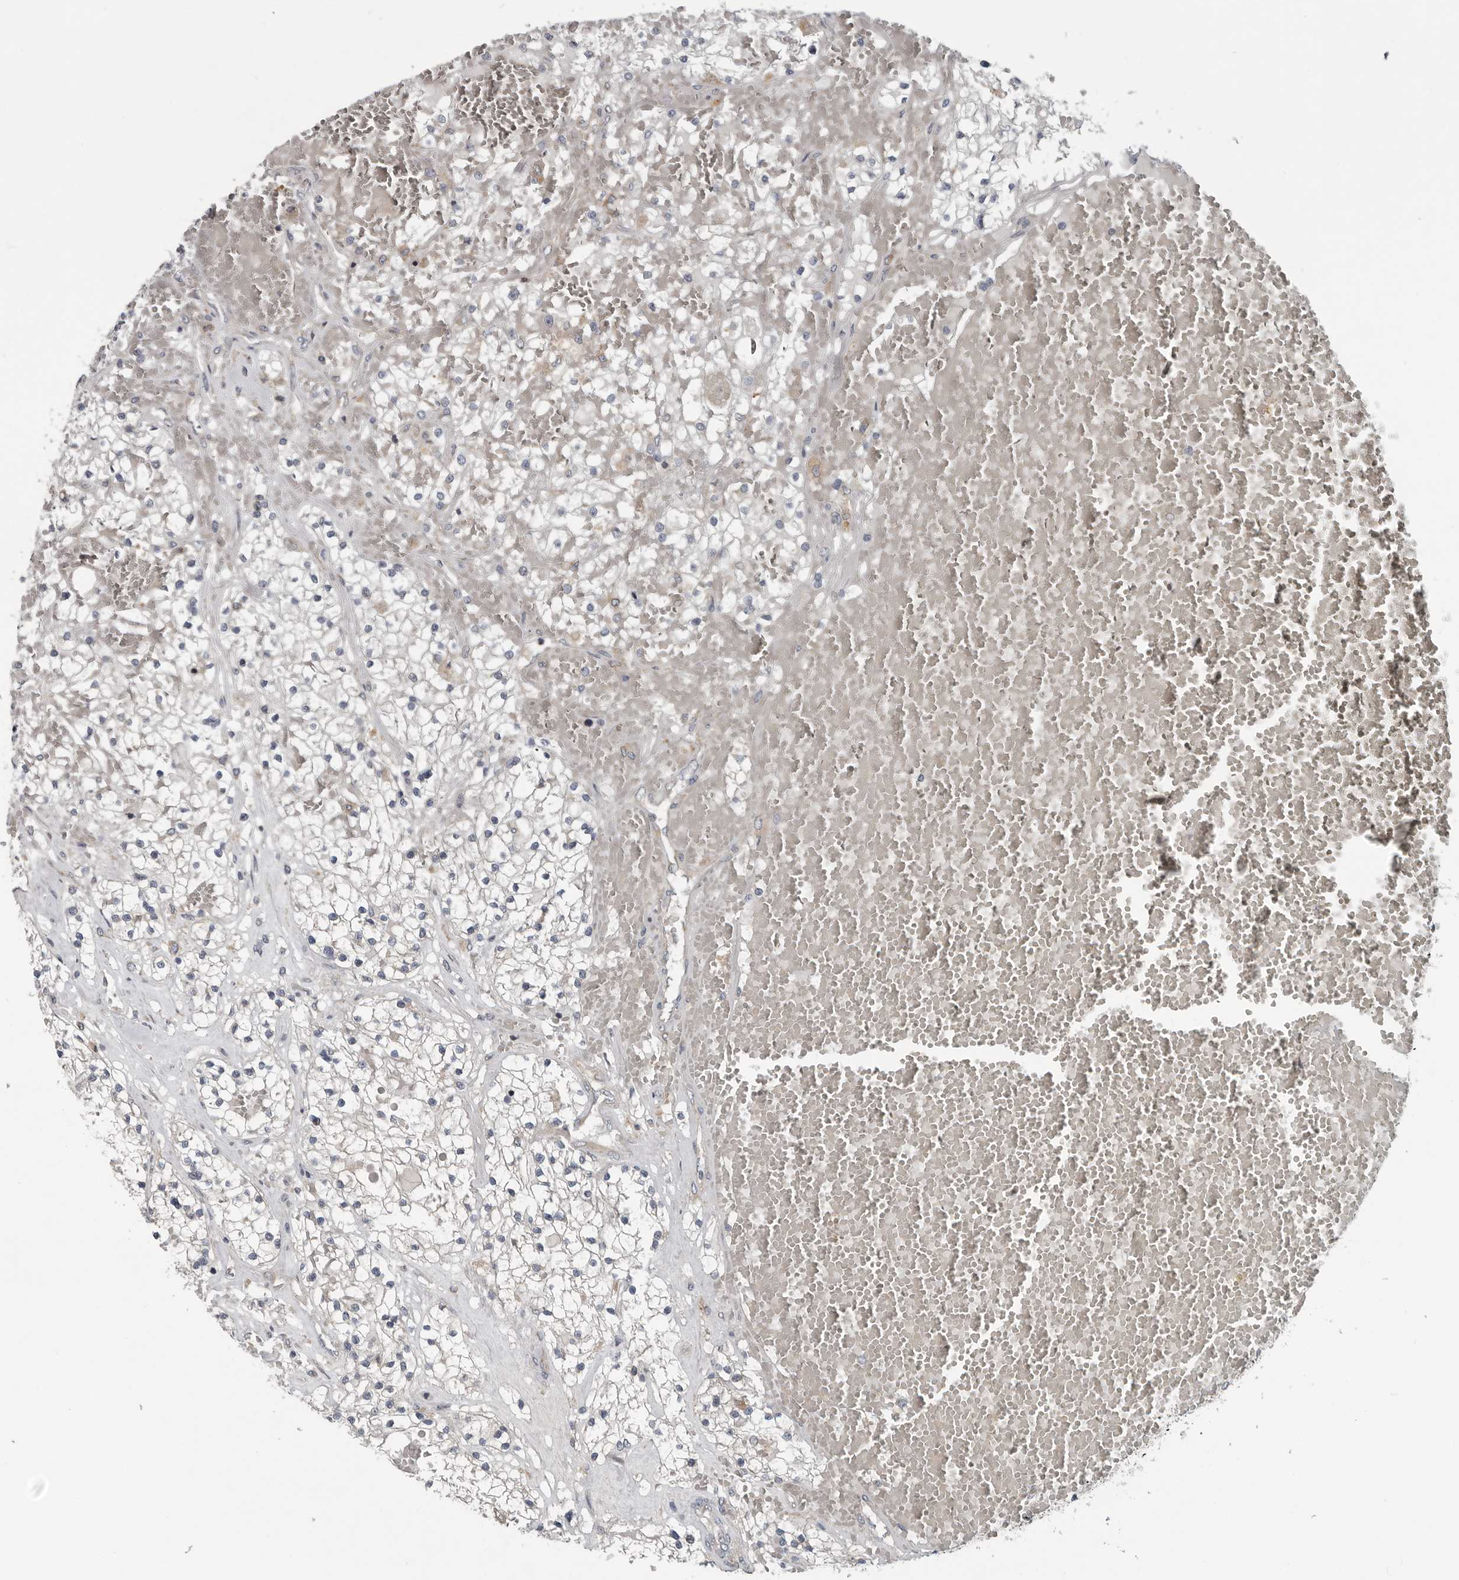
{"staining": {"intensity": "negative", "quantity": "none", "location": "none"}, "tissue": "renal cancer", "cell_type": "Tumor cells", "image_type": "cancer", "snomed": [{"axis": "morphology", "description": "Normal tissue, NOS"}, {"axis": "morphology", "description": "Adenocarcinoma, NOS"}, {"axis": "topography", "description": "Kidney"}], "caption": "Immunohistochemistry (IHC) micrograph of renal cancer stained for a protein (brown), which shows no positivity in tumor cells.", "gene": "TMEM199", "patient": {"sex": "male", "age": 68}}